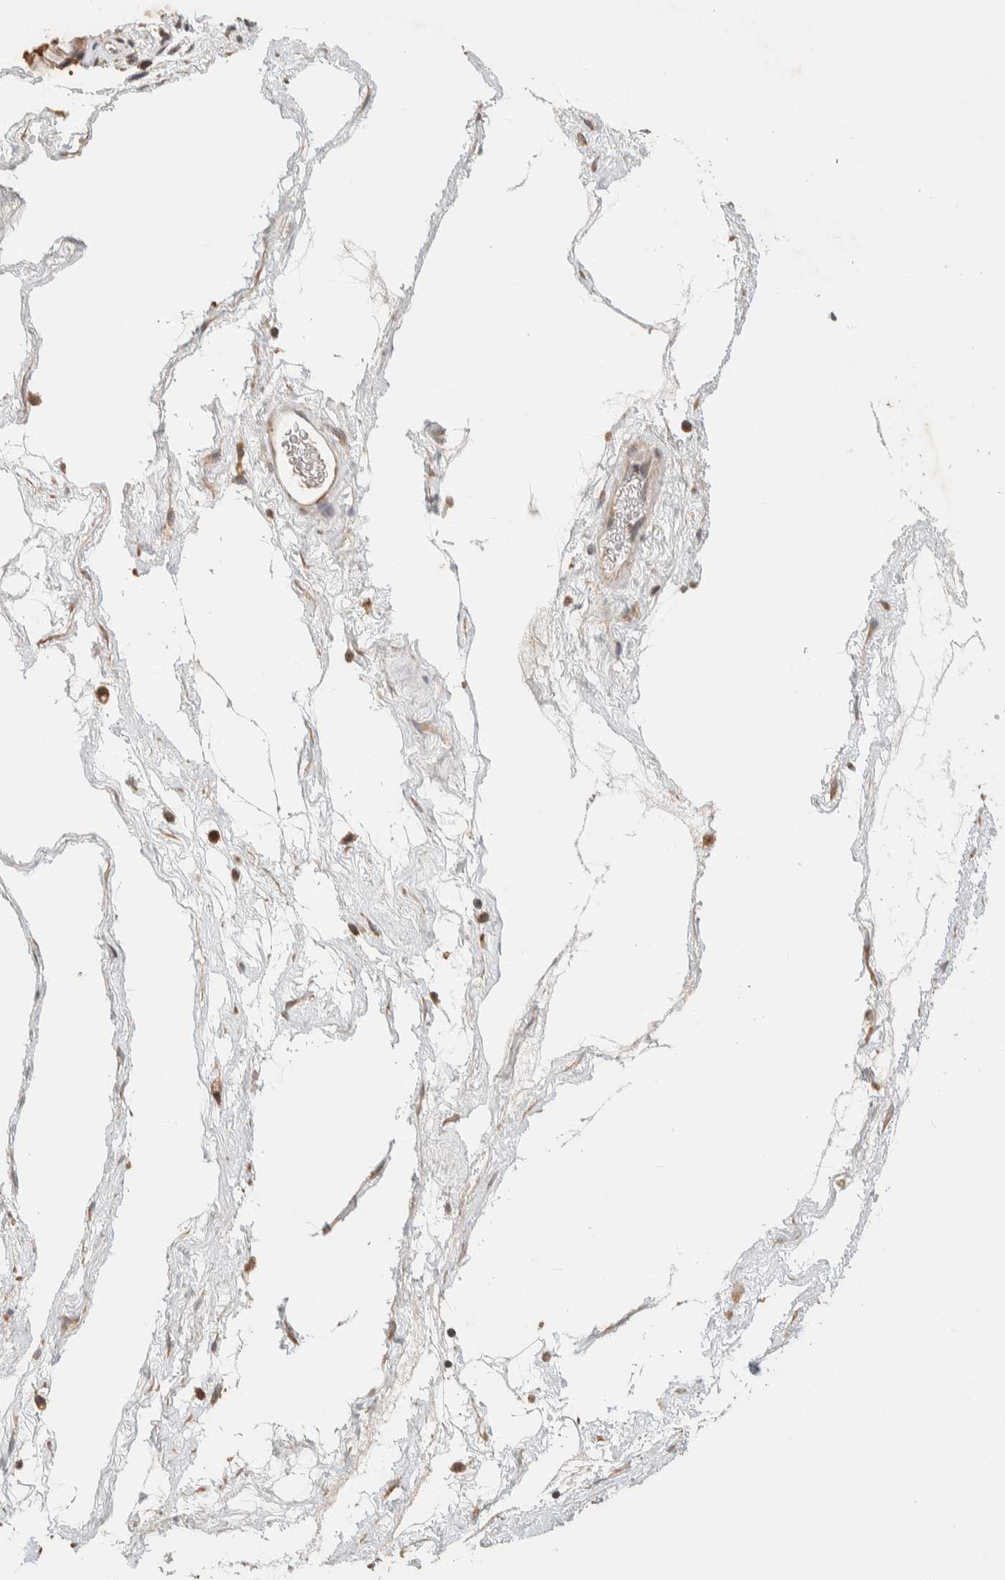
{"staining": {"intensity": "moderate", "quantity": ">75%", "location": "cytoplasmic/membranous"}, "tissue": "nasopharynx", "cell_type": "Respiratory epithelial cells", "image_type": "normal", "snomed": [{"axis": "morphology", "description": "Normal tissue, NOS"}, {"axis": "morphology", "description": "Inflammation, NOS"}, {"axis": "topography", "description": "Nasopharynx"}], "caption": "Immunohistochemistry staining of benign nasopharynx, which demonstrates medium levels of moderate cytoplasmic/membranous positivity in about >75% of respiratory epithelial cells indicating moderate cytoplasmic/membranous protein expression. The staining was performed using DAB (3,3'-diaminobenzidine) (brown) for protein detection and nuclei were counterstained in hematoxylin (blue).", "gene": "ITPA", "patient": {"sex": "male", "age": 48}}